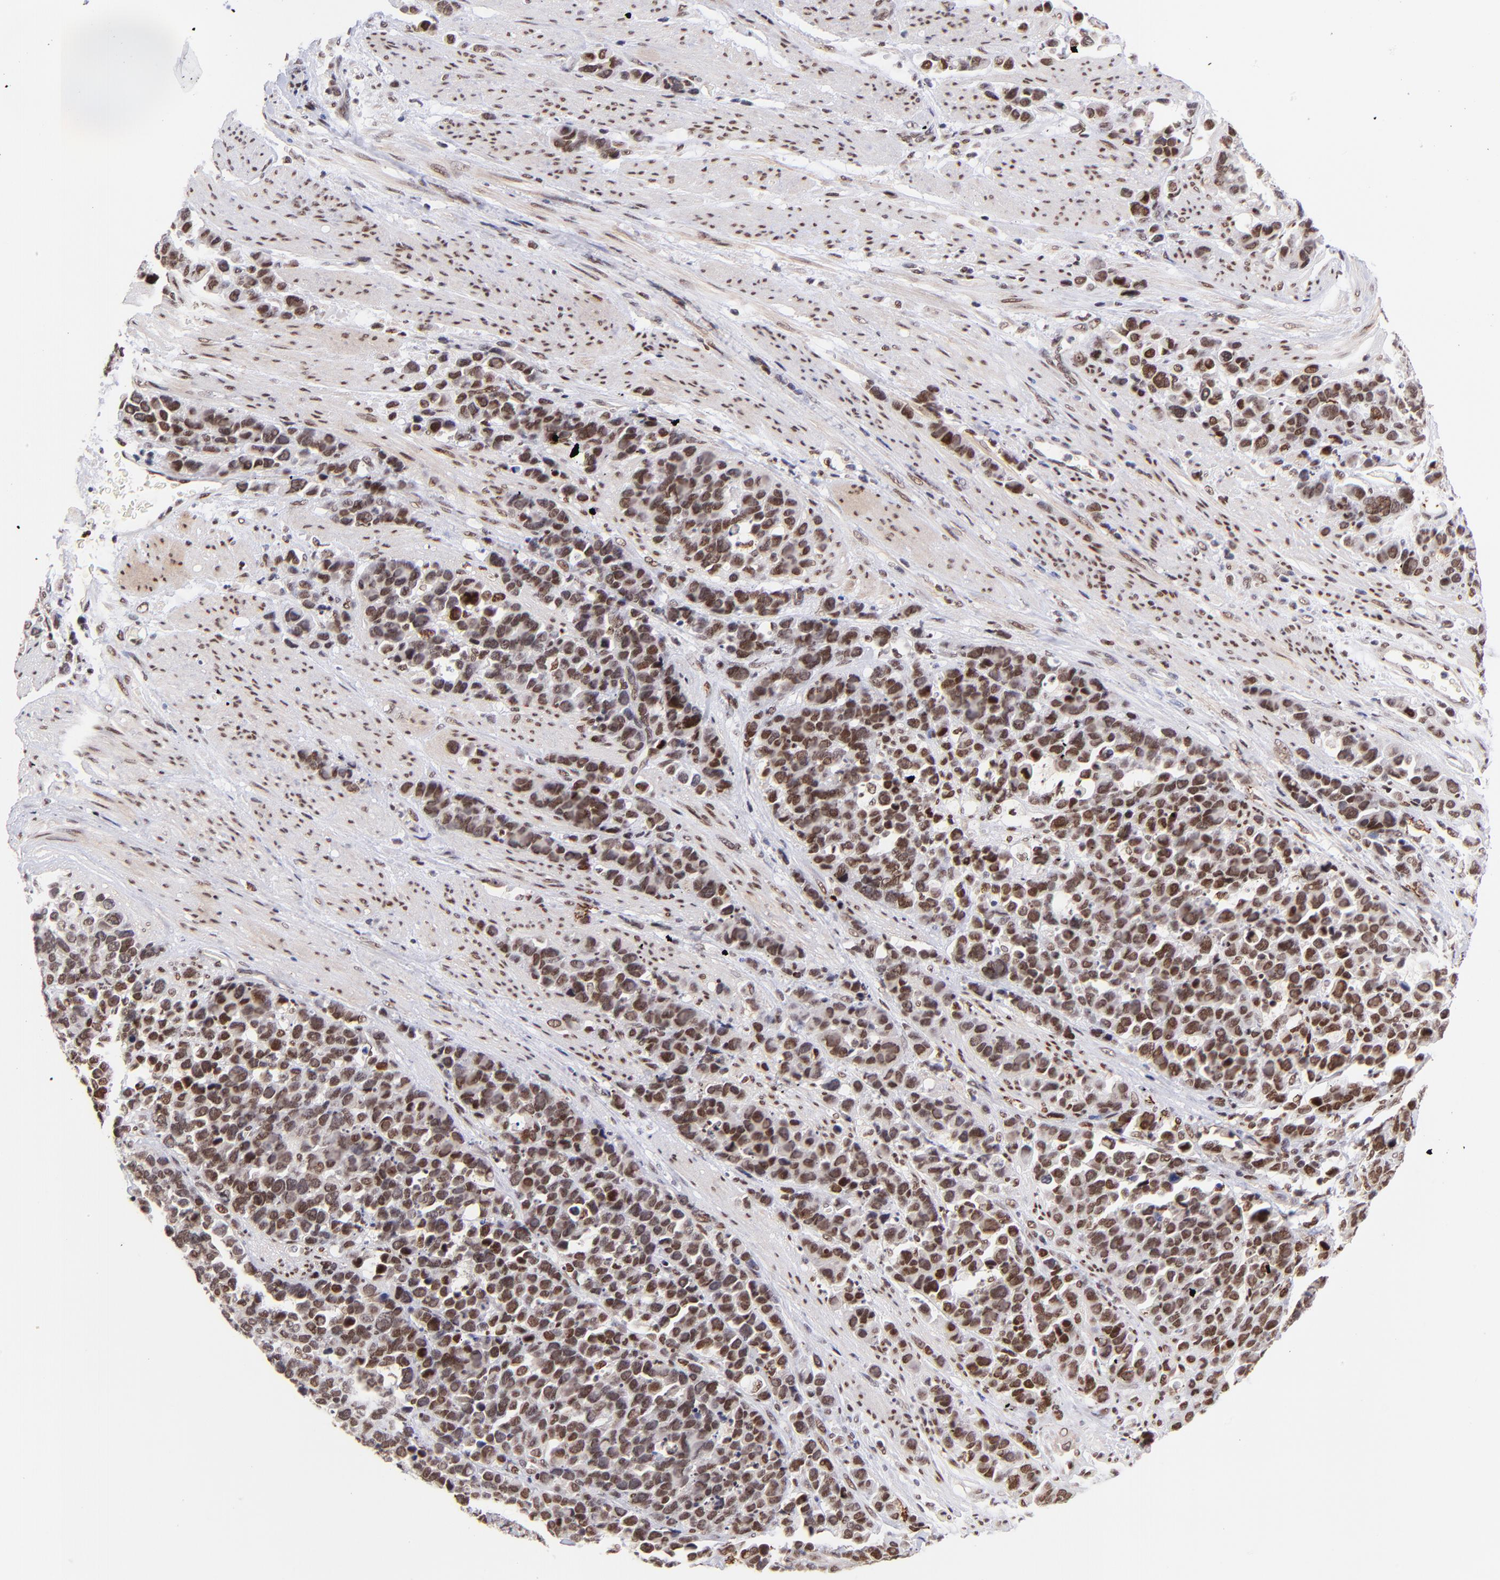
{"staining": {"intensity": "strong", "quantity": ">75%", "location": "nuclear"}, "tissue": "stomach cancer", "cell_type": "Tumor cells", "image_type": "cancer", "snomed": [{"axis": "morphology", "description": "Adenocarcinoma, NOS"}, {"axis": "topography", "description": "Stomach, upper"}], "caption": "IHC photomicrograph of human adenocarcinoma (stomach) stained for a protein (brown), which displays high levels of strong nuclear positivity in approximately >75% of tumor cells.", "gene": "MIDEAS", "patient": {"sex": "male", "age": 71}}